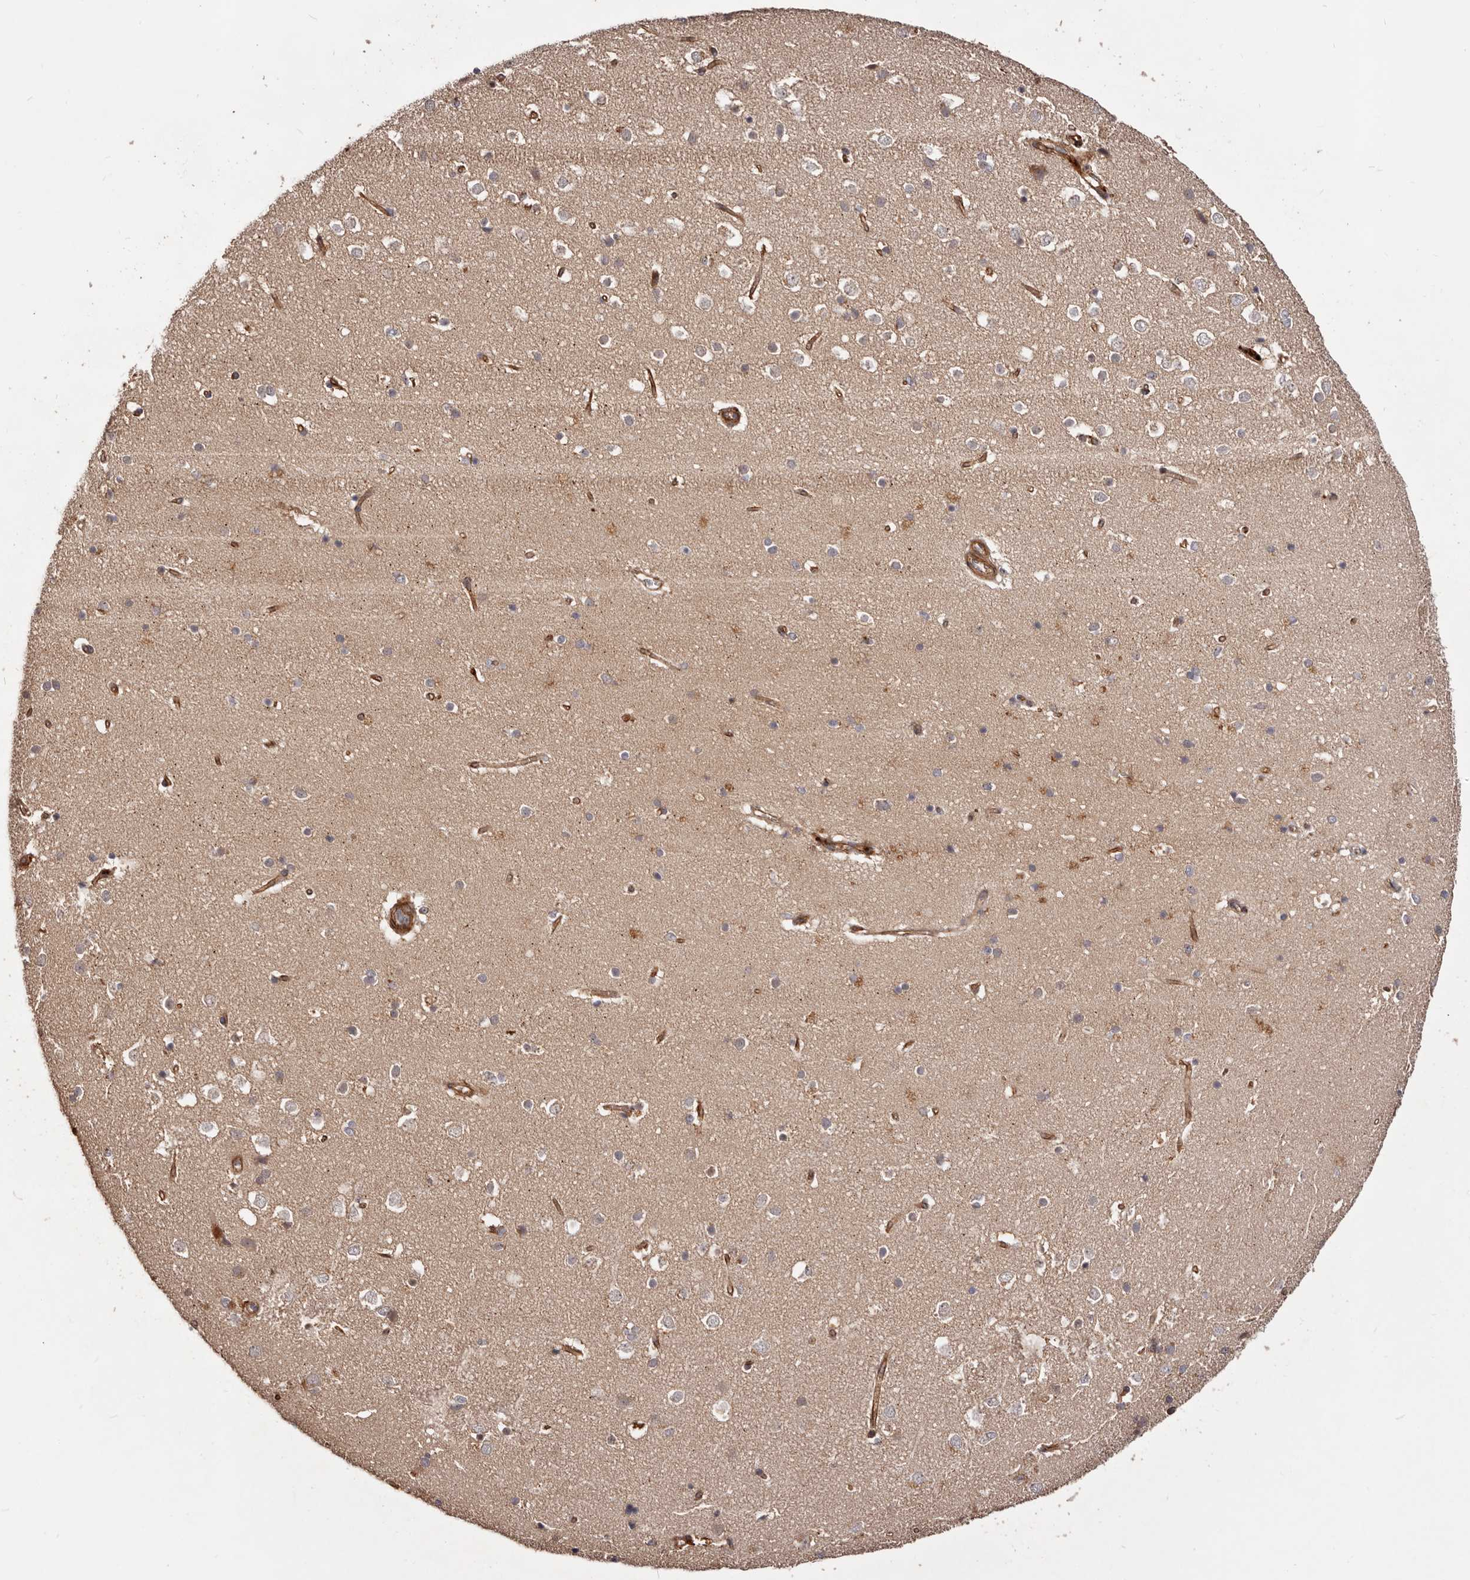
{"staining": {"intensity": "strong", "quantity": ">75%", "location": "cytoplasmic/membranous"}, "tissue": "cerebral cortex", "cell_type": "Endothelial cells", "image_type": "normal", "snomed": [{"axis": "morphology", "description": "Normal tissue, NOS"}, {"axis": "topography", "description": "Cerebral cortex"}], "caption": "Immunohistochemistry (IHC) staining of normal cerebral cortex, which displays high levels of strong cytoplasmic/membranous staining in about >75% of endothelial cells indicating strong cytoplasmic/membranous protein positivity. The staining was performed using DAB (3,3'-diaminobenzidine) (brown) for protein detection and nuclei were counterstained in hematoxylin (blue).", "gene": "GTPBP1", "patient": {"sex": "male", "age": 54}}